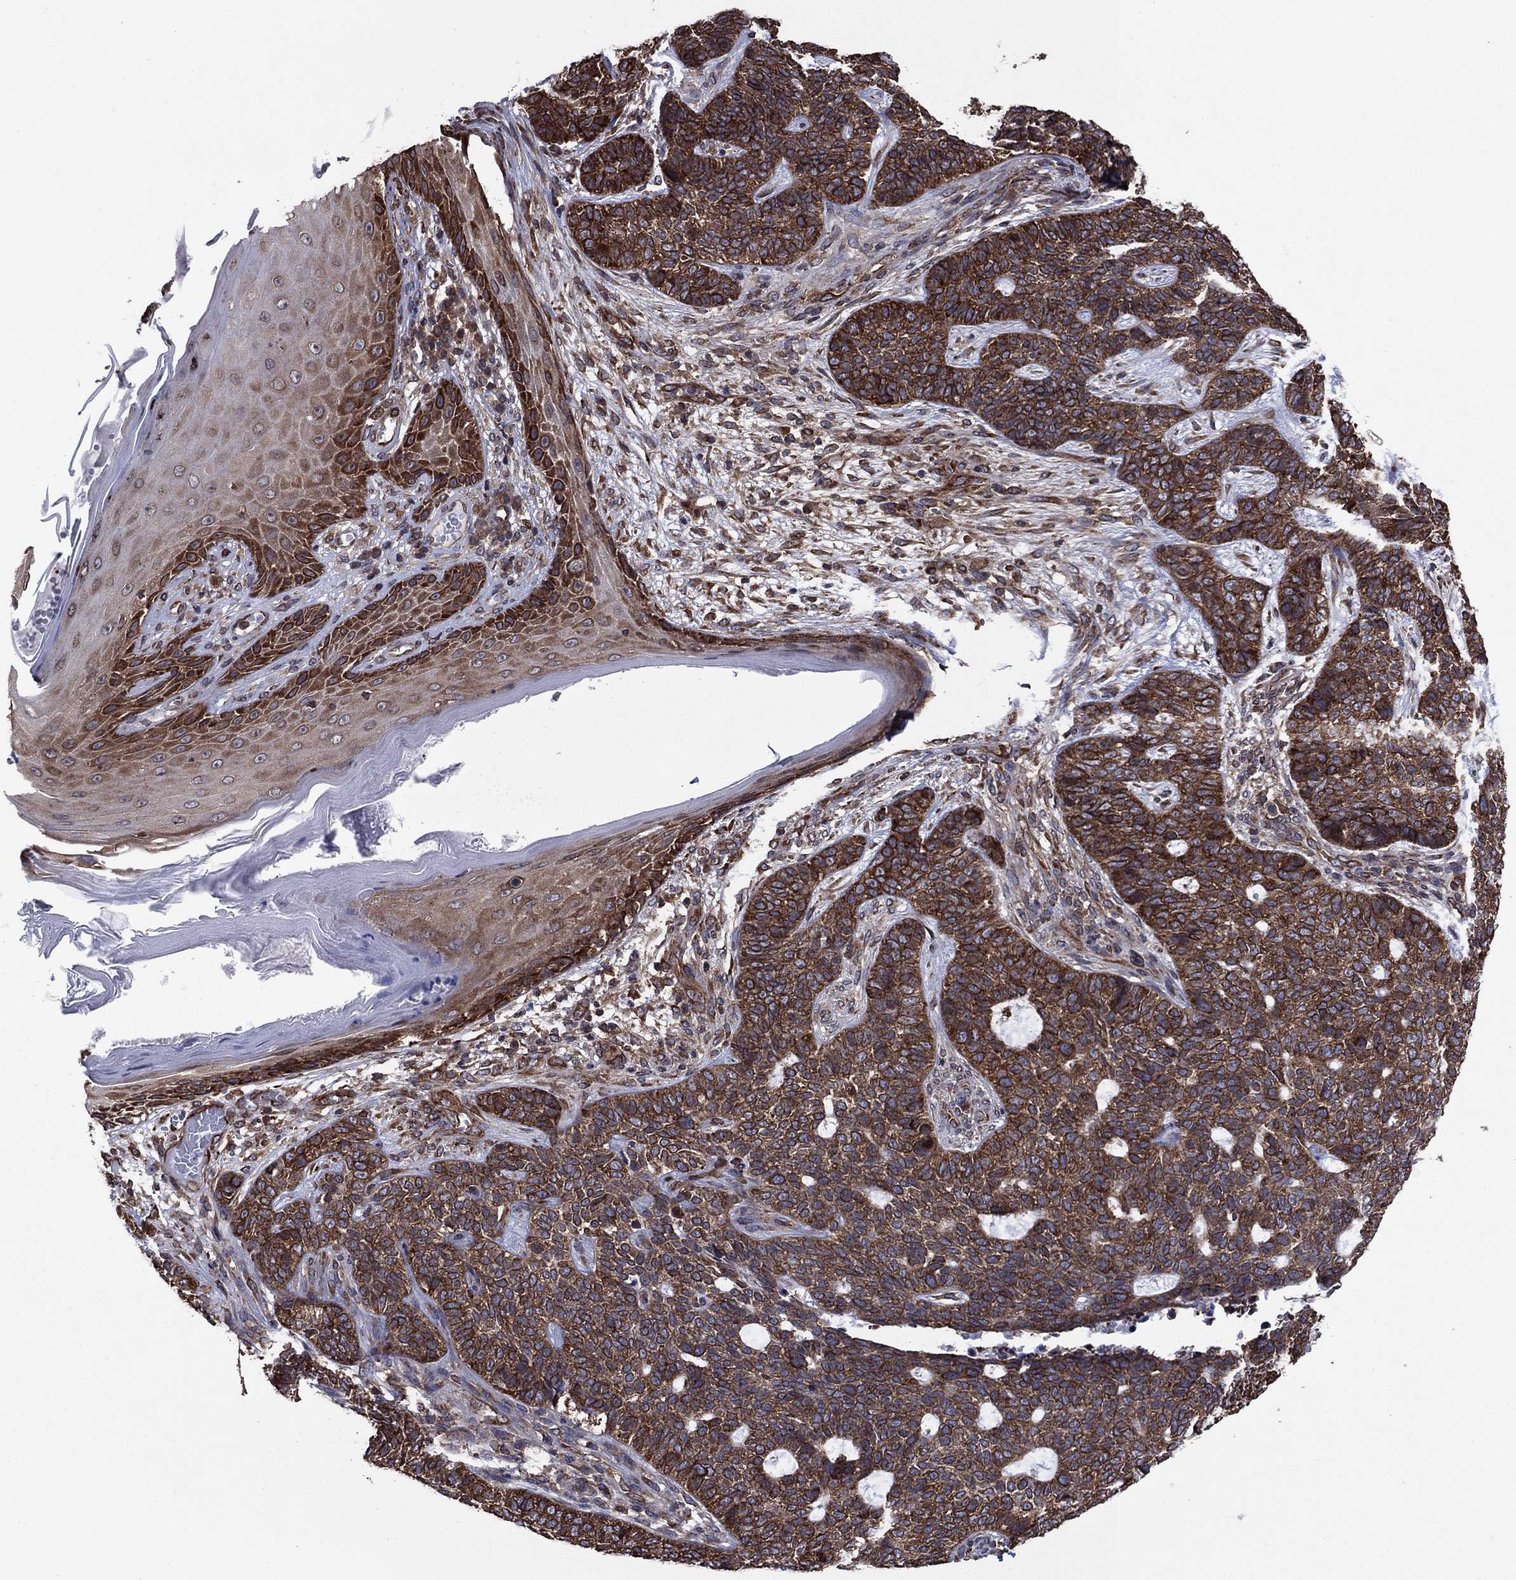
{"staining": {"intensity": "strong", "quantity": ">75%", "location": "cytoplasmic/membranous"}, "tissue": "skin cancer", "cell_type": "Tumor cells", "image_type": "cancer", "snomed": [{"axis": "morphology", "description": "Basal cell carcinoma"}, {"axis": "topography", "description": "Skin"}], "caption": "A high-resolution image shows immunohistochemistry (IHC) staining of skin basal cell carcinoma, which displays strong cytoplasmic/membranous positivity in about >75% of tumor cells.", "gene": "YBX1", "patient": {"sex": "female", "age": 69}}